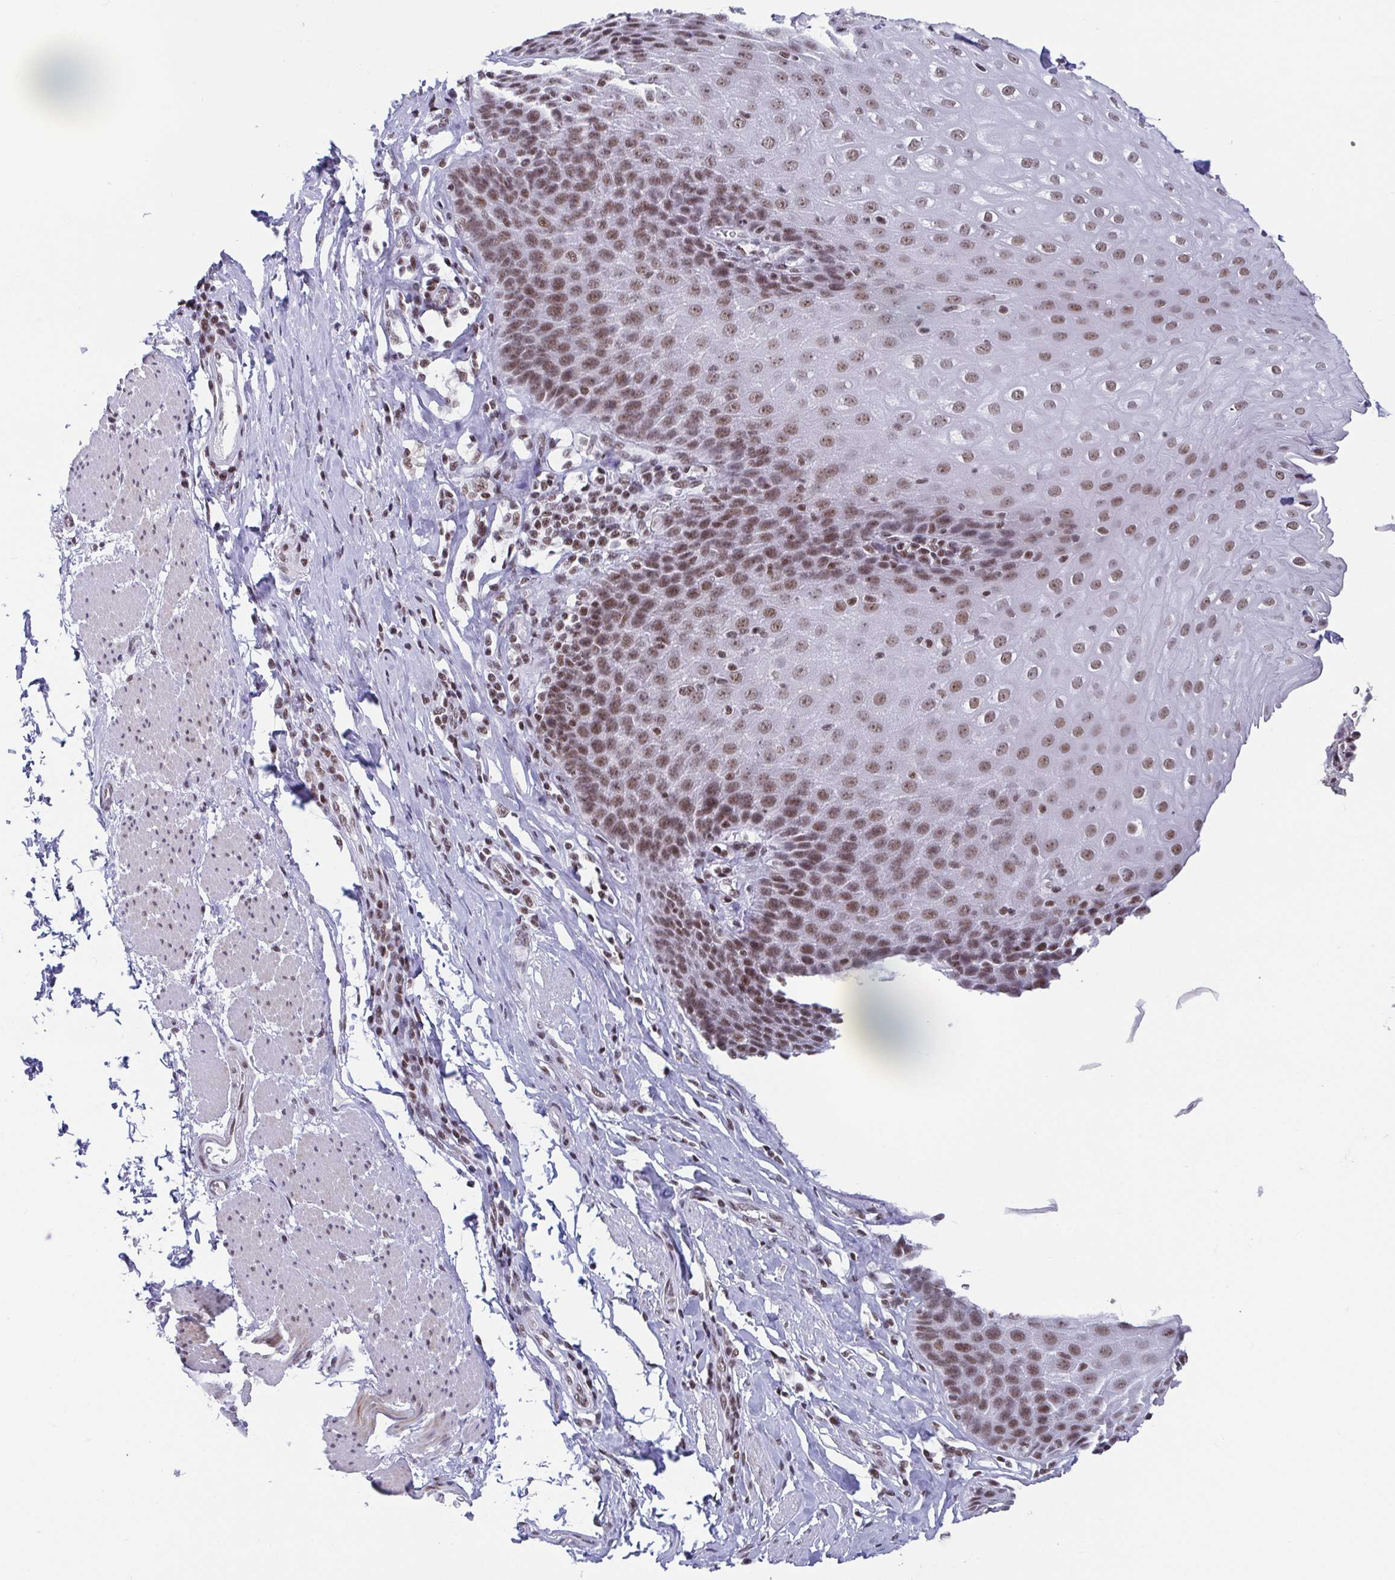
{"staining": {"intensity": "moderate", "quantity": ">75%", "location": "nuclear"}, "tissue": "esophagus", "cell_type": "Squamous epithelial cells", "image_type": "normal", "snomed": [{"axis": "morphology", "description": "Normal tissue, NOS"}, {"axis": "topography", "description": "Esophagus"}], "caption": "DAB immunohistochemical staining of unremarkable human esophagus exhibits moderate nuclear protein staining in approximately >75% of squamous epithelial cells.", "gene": "CTCF", "patient": {"sex": "female", "age": 61}}